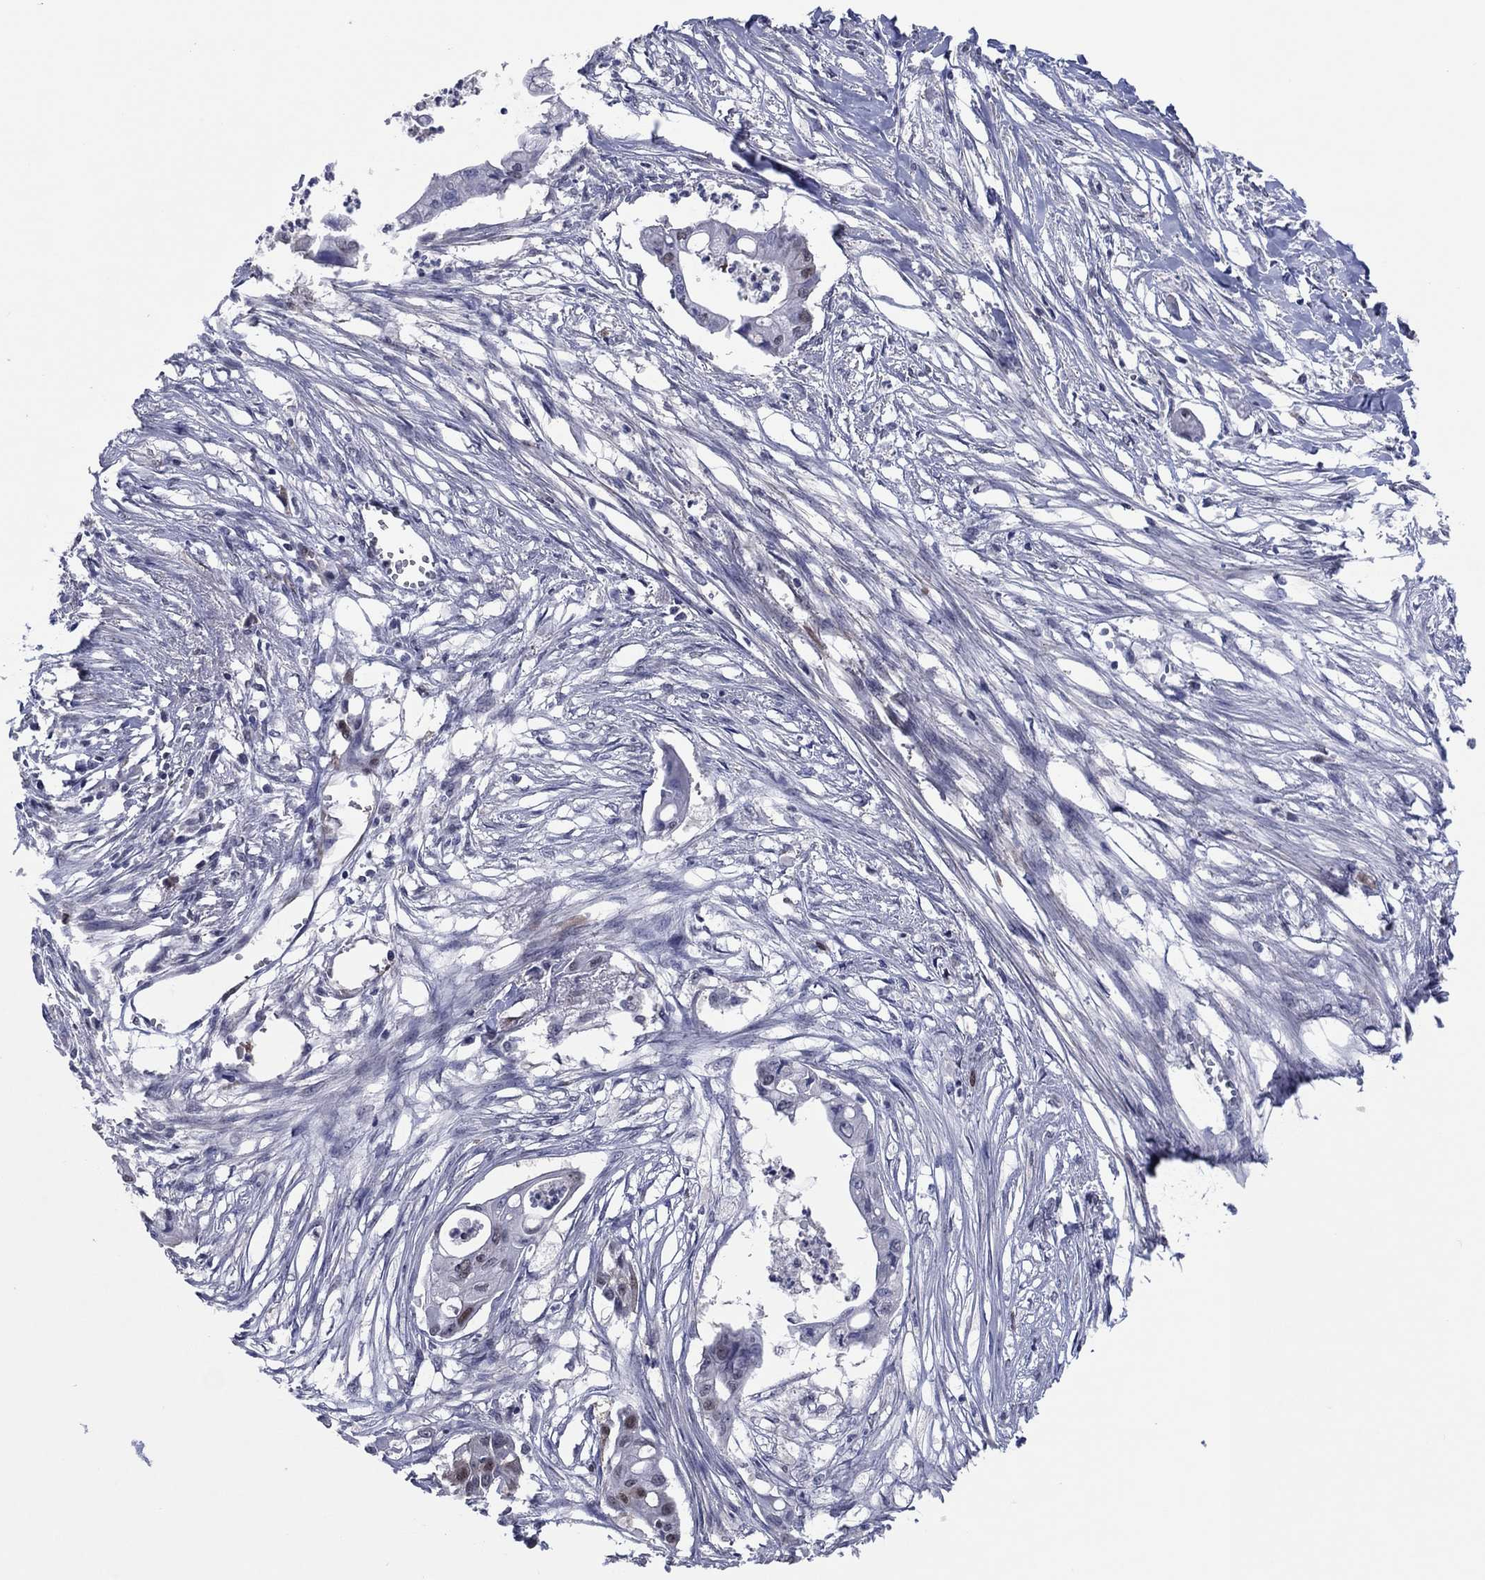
{"staining": {"intensity": "negative", "quantity": "none", "location": "none"}, "tissue": "pancreatic cancer", "cell_type": "Tumor cells", "image_type": "cancer", "snomed": [{"axis": "morphology", "description": "Normal tissue, NOS"}, {"axis": "morphology", "description": "Adenocarcinoma, NOS"}, {"axis": "topography", "description": "Pancreas"}], "caption": "The immunohistochemistry histopathology image has no significant positivity in tumor cells of pancreatic cancer (adenocarcinoma) tissue.", "gene": "TYMS", "patient": {"sex": "female", "age": 58}}